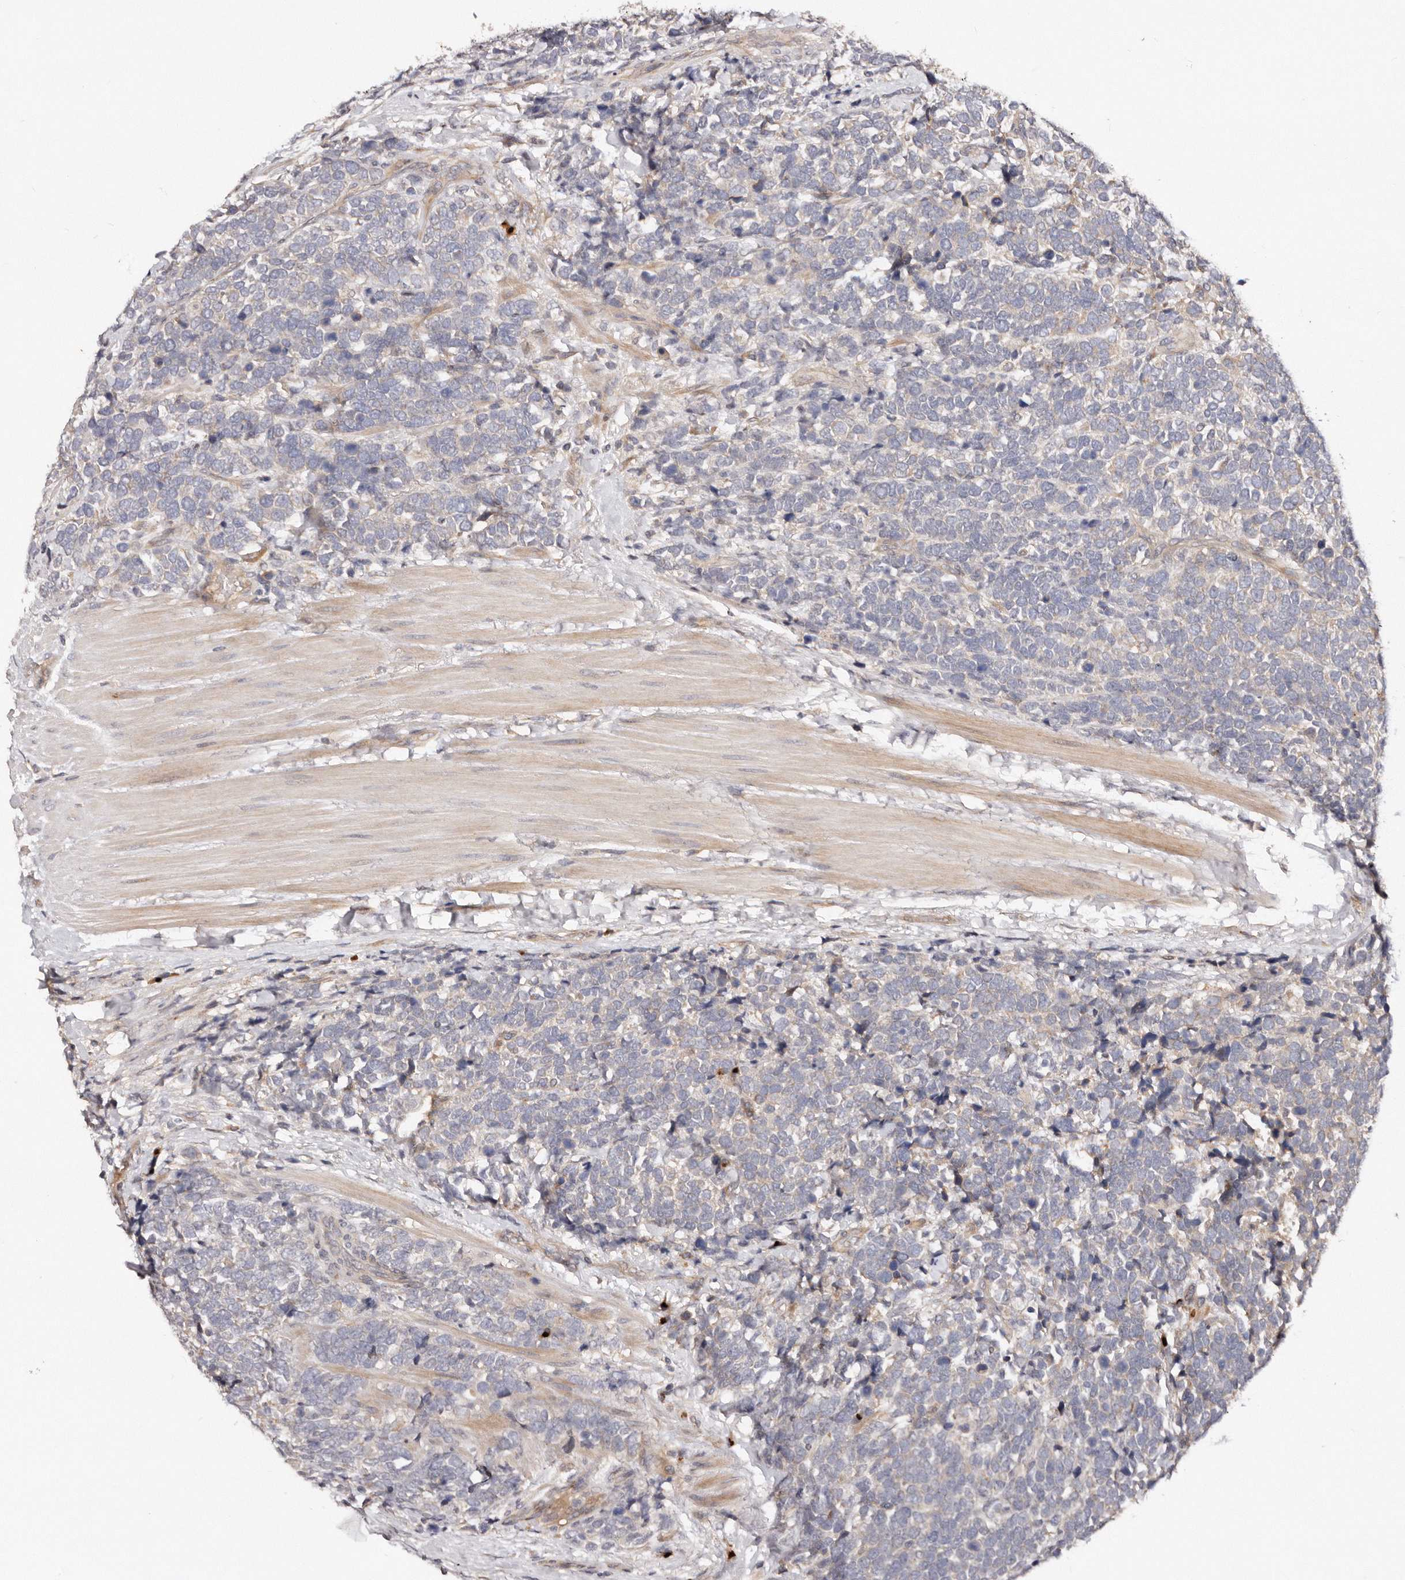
{"staining": {"intensity": "negative", "quantity": "none", "location": "none"}, "tissue": "urothelial cancer", "cell_type": "Tumor cells", "image_type": "cancer", "snomed": [{"axis": "morphology", "description": "Urothelial carcinoma, High grade"}, {"axis": "topography", "description": "Urinary bladder"}], "caption": "Immunohistochemistry (IHC) micrograph of neoplastic tissue: human urothelial cancer stained with DAB (3,3'-diaminobenzidine) shows no significant protein staining in tumor cells.", "gene": "DACT2", "patient": {"sex": "female", "age": 82}}